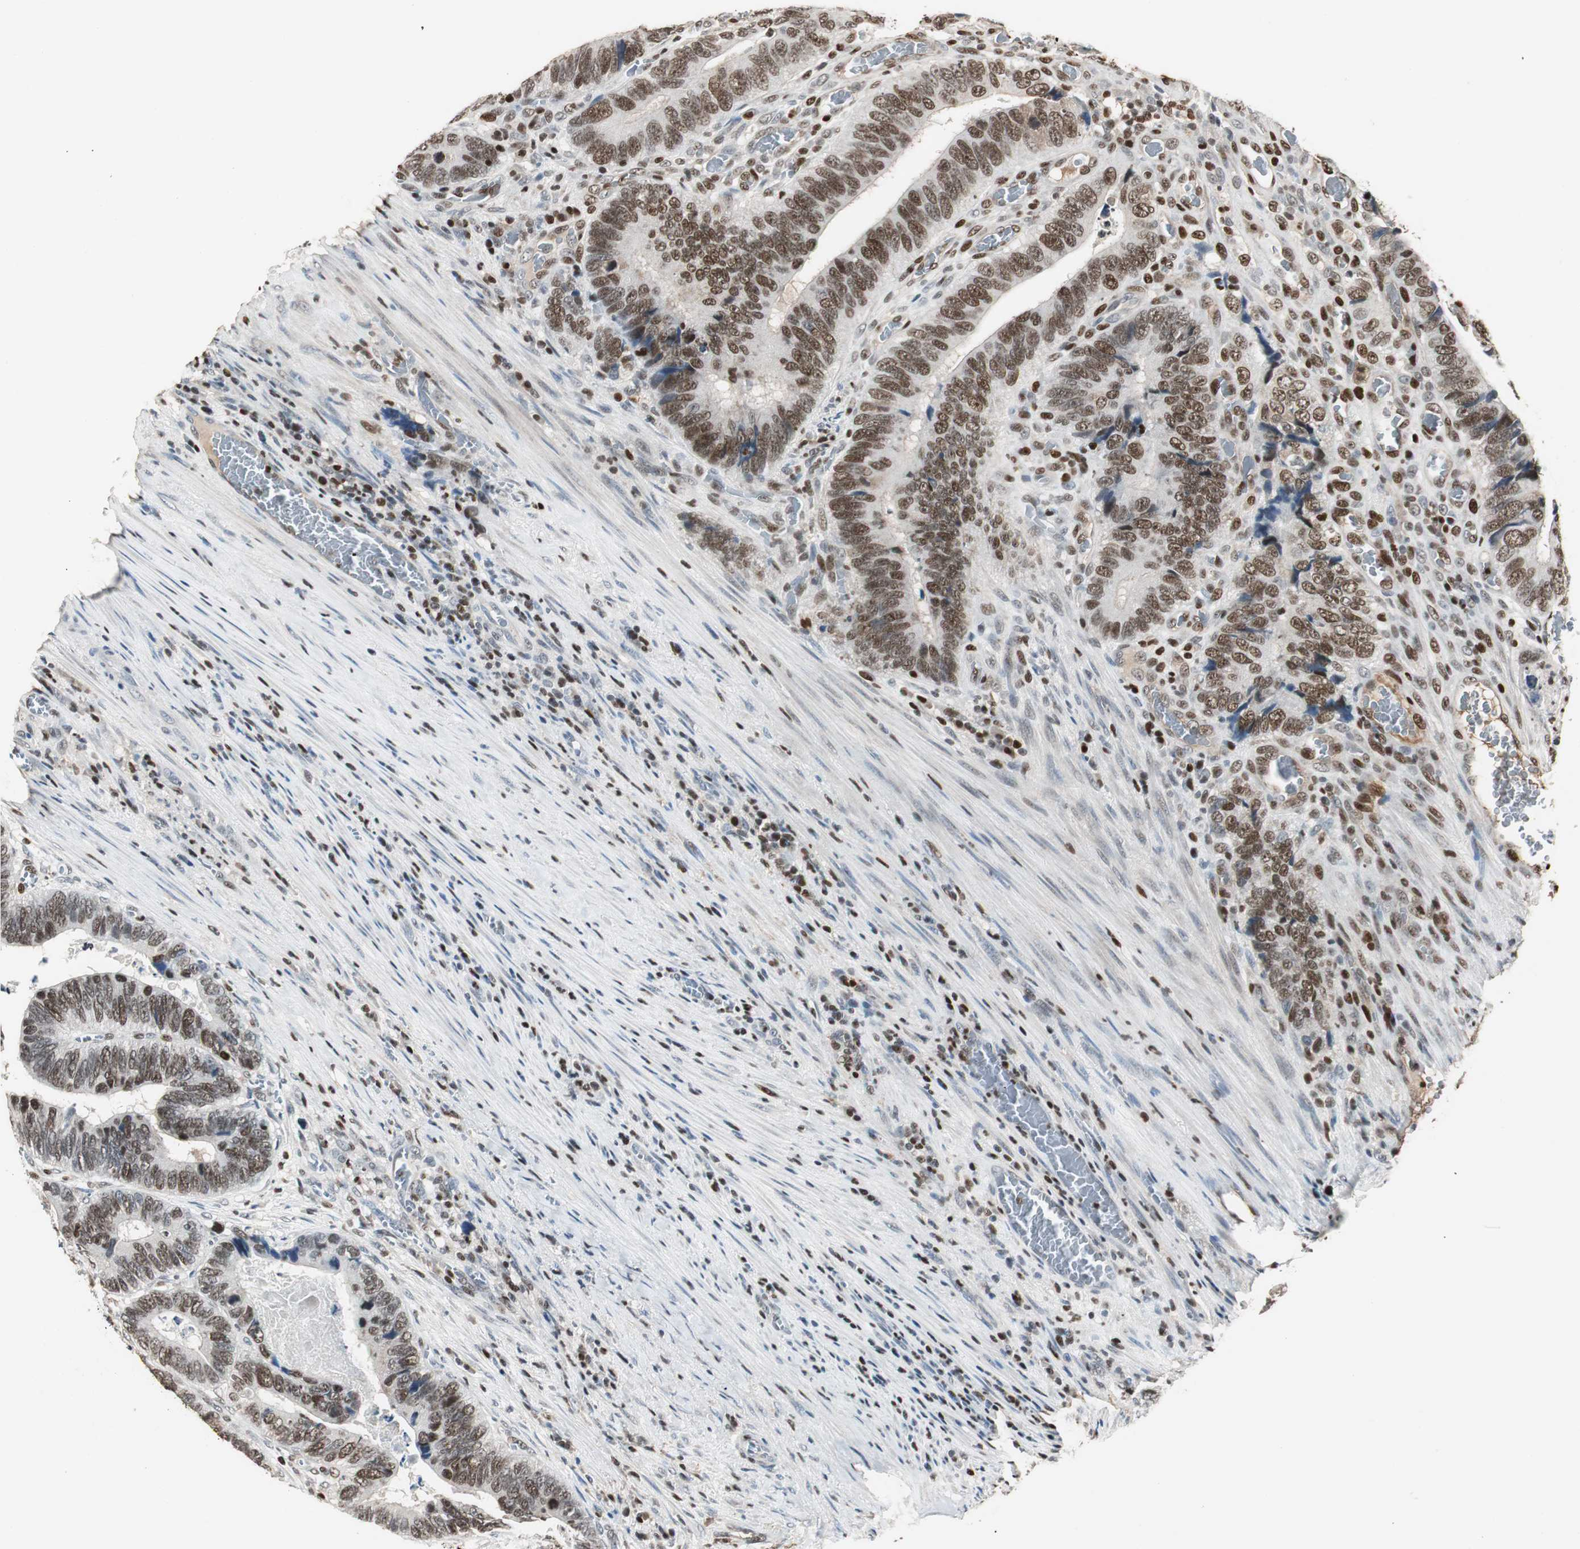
{"staining": {"intensity": "moderate", "quantity": ">75%", "location": "nuclear"}, "tissue": "colorectal cancer", "cell_type": "Tumor cells", "image_type": "cancer", "snomed": [{"axis": "morphology", "description": "Adenocarcinoma, NOS"}, {"axis": "topography", "description": "Colon"}], "caption": "Human colorectal cancer (adenocarcinoma) stained for a protein (brown) reveals moderate nuclear positive staining in approximately >75% of tumor cells.", "gene": "FEN1", "patient": {"sex": "male", "age": 72}}